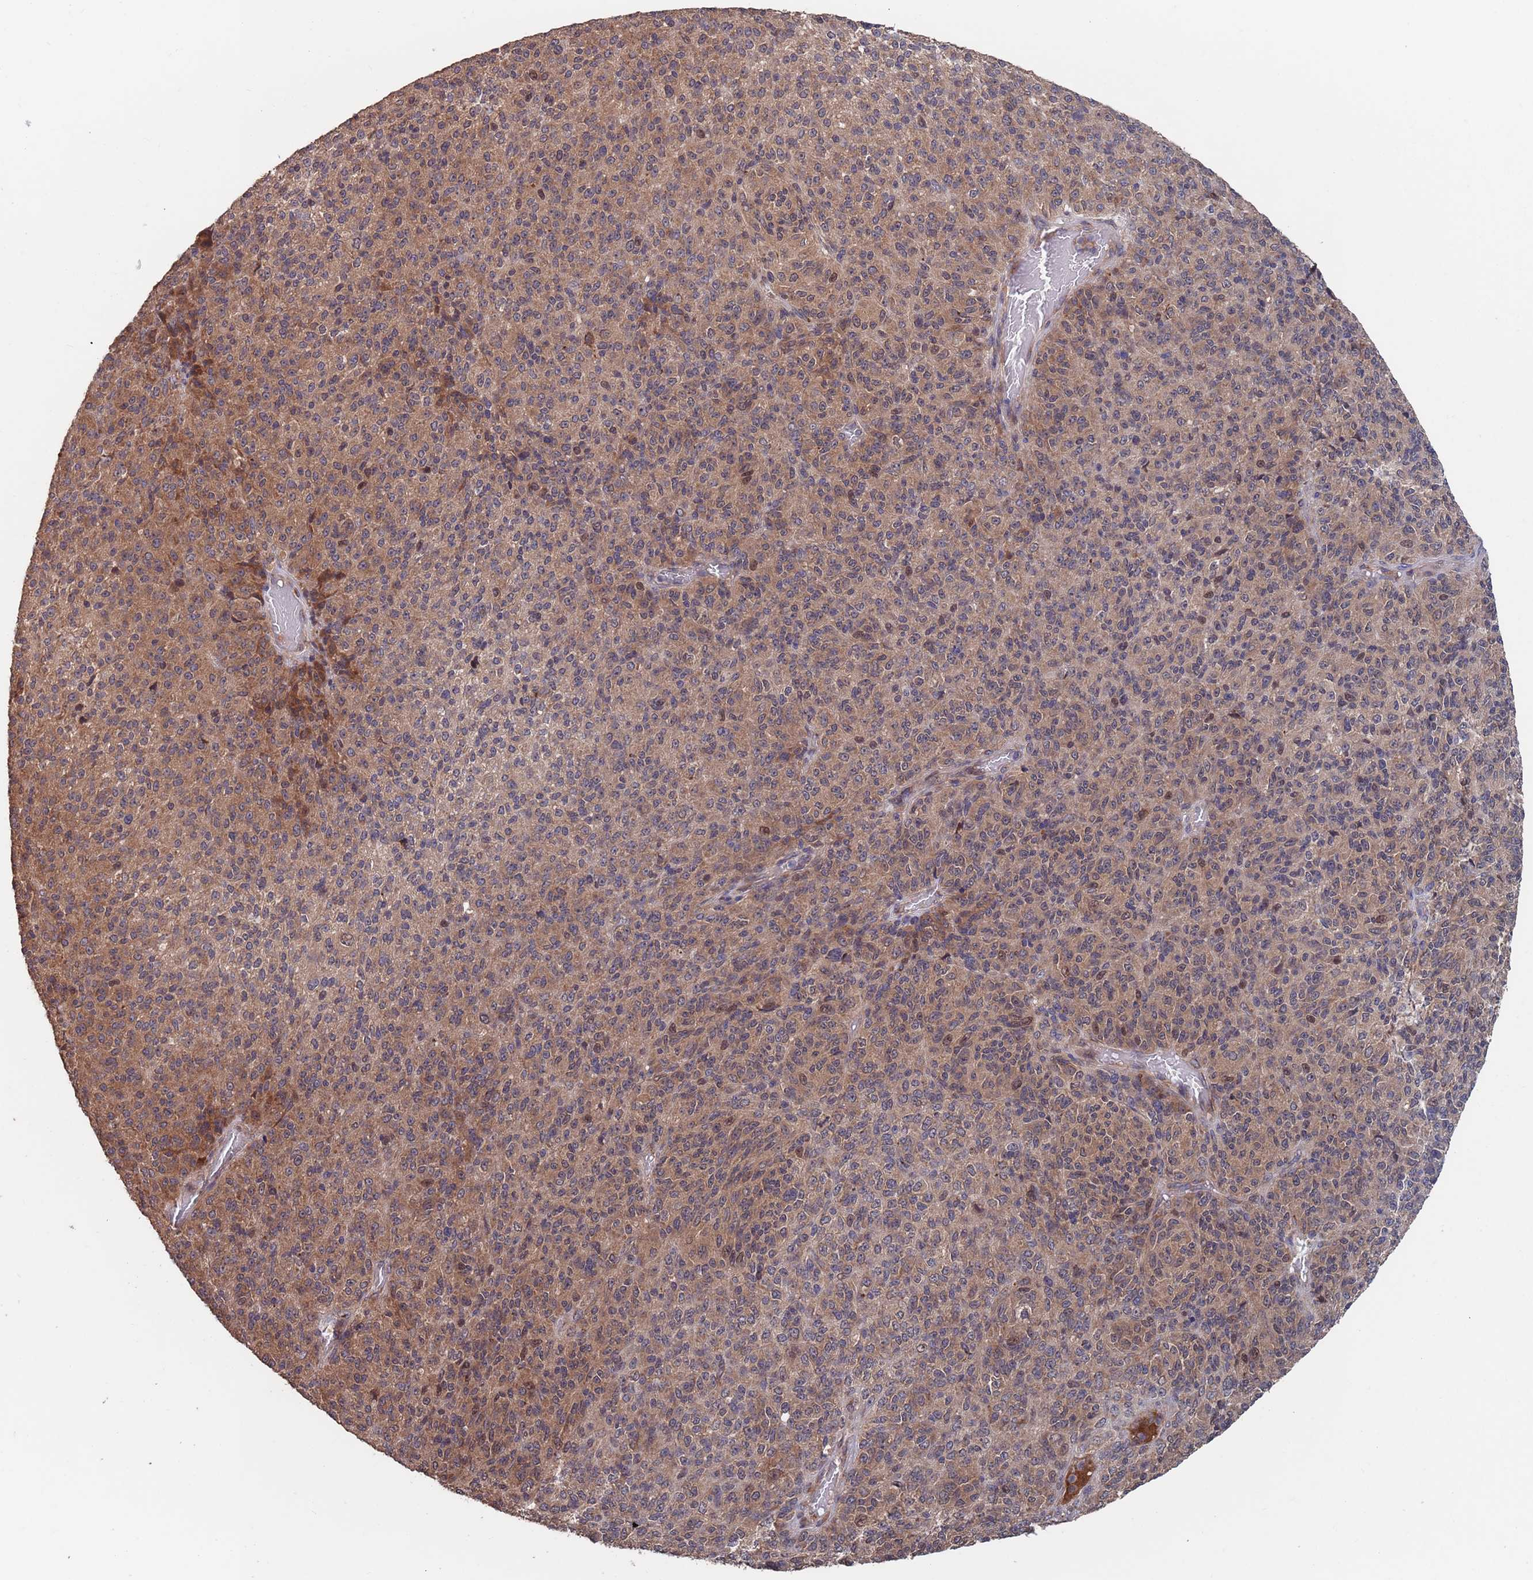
{"staining": {"intensity": "moderate", "quantity": ">75%", "location": "cytoplasmic/membranous"}, "tissue": "melanoma", "cell_type": "Tumor cells", "image_type": "cancer", "snomed": [{"axis": "morphology", "description": "Malignant melanoma, Metastatic site"}, {"axis": "topography", "description": "Brain"}], "caption": "High-magnification brightfield microscopy of melanoma stained with DAB (3,3'-diaminobenzidine) (brown) and counterstained with hematoxylin (blue). tumor cells exhibit moderate cytoplasmic/membranous staining is present in approximately>75% of cells.", "gene": "UNC45A", "patient": {"sex": "female", "age": 56}}